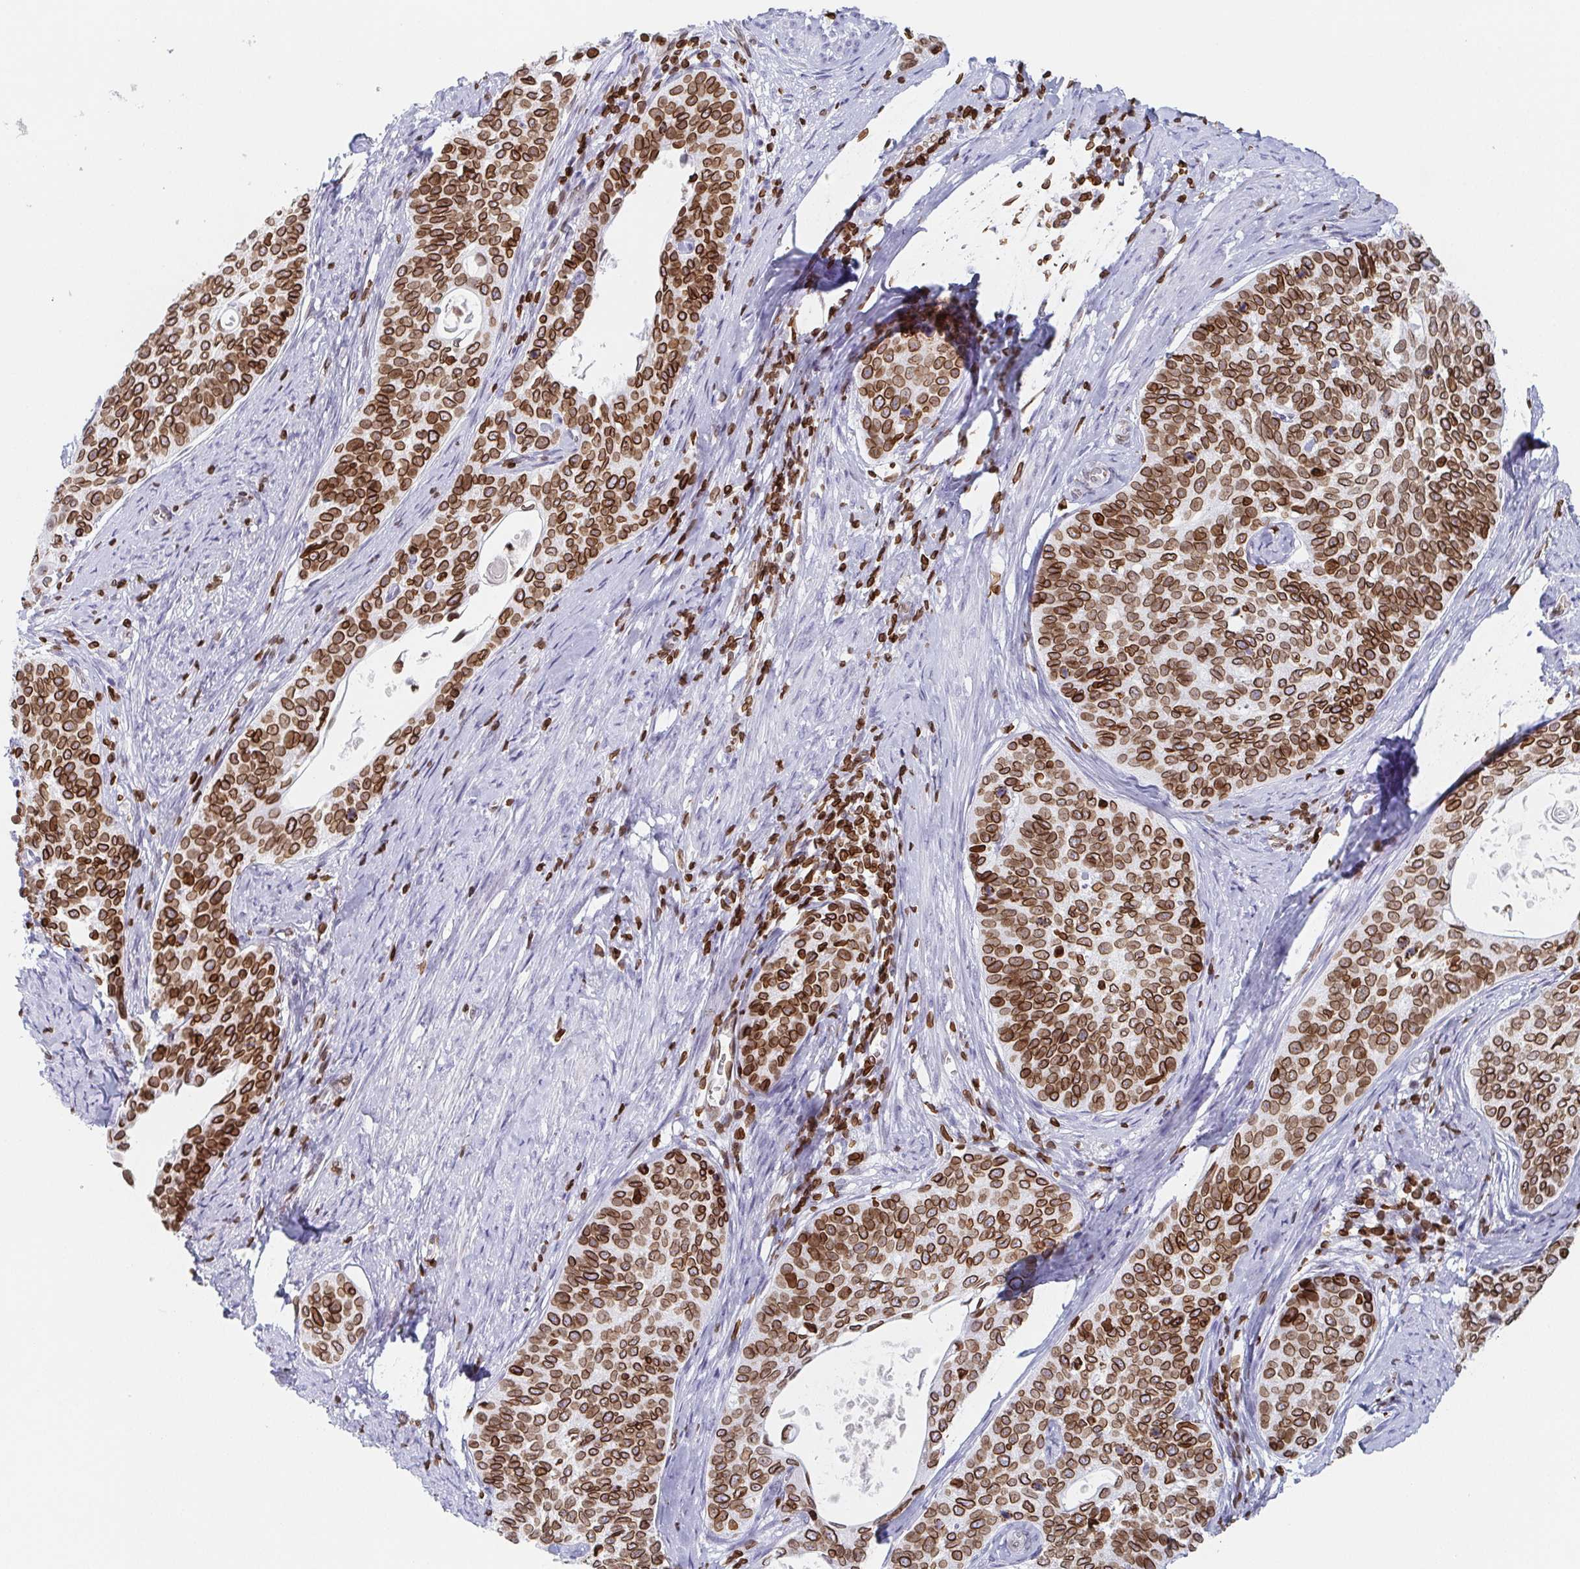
{"staining": {"intensity": "strong", "quantity": ">75%", "location": "cytoplasmic/membranous,nuclear"}, "tissue": "cervical cancer", "cell_type": "Tumor cells", "image_type": "cancer", "snomed": [{"axis": "morphology", "description": "Squamous cell carcinoma, NOS"}, {"axis": "topography", "description": "Cervix"}], "caption": "Brown immunohistochemical staining in human squamous cell carcinoma (cervical) displays strong cytoplasmic/membranous and nuclear positivity in approximately >75% of tumor cells. The staining was performed using DAB, with brown indicating positive protein expression. Nuclei are stained blue with hematoxylin.", "gene": "BTBD7", "patient": {"sex": "female", "age": 69}}